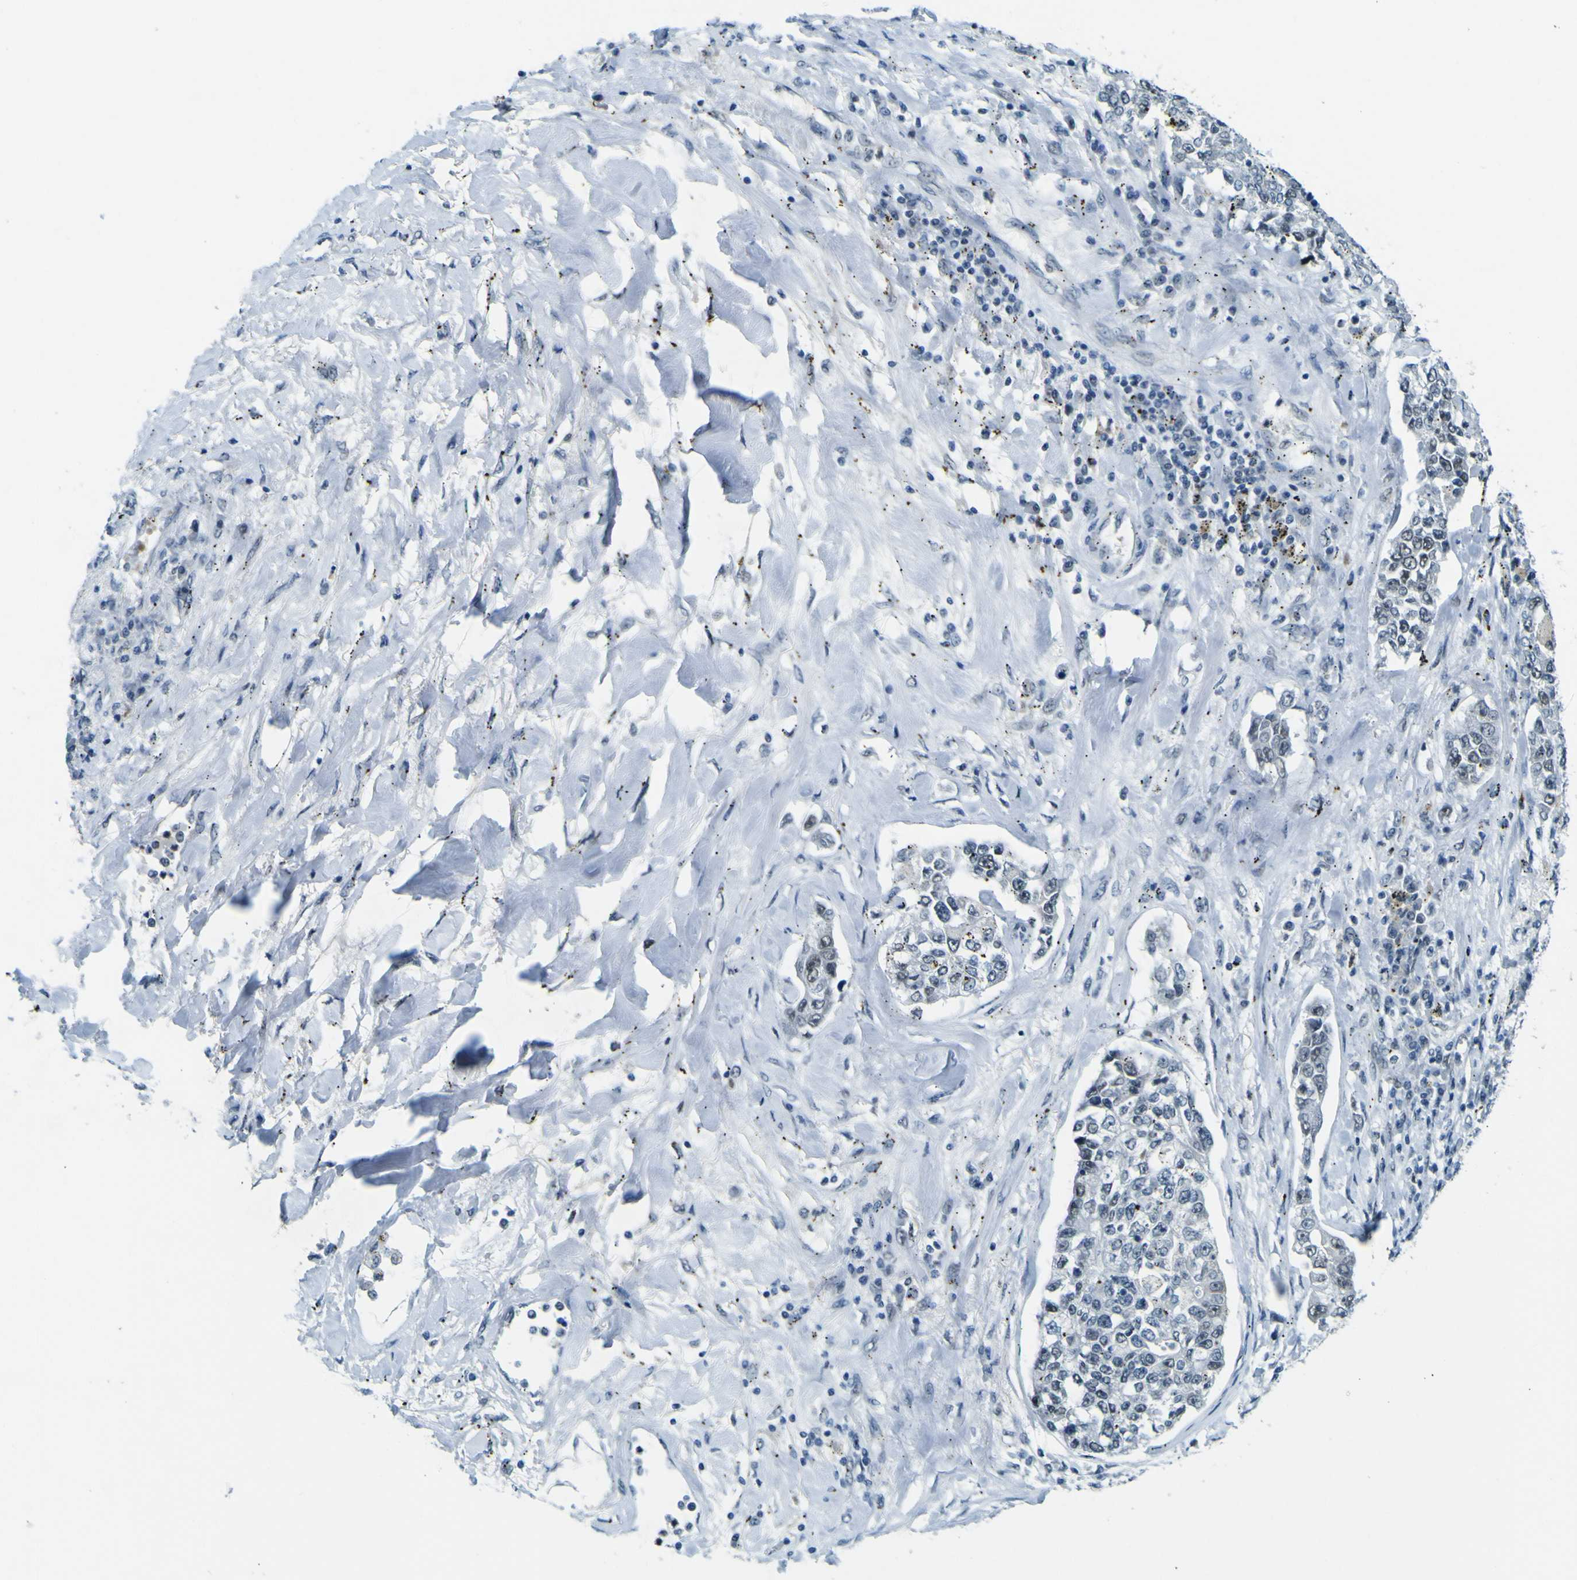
{"staining": {"intensity": "negative", "quantity": "none", "location": "none"}, "tissue": "lung cancer", "cell_type": "Tumor cells", "image_type": "cancer", "snomed": [{"axis": "morphology", "description": "Adenocarcinoma, NOS"}, {"axis": "topography", "description": "Lung"}], "caption": "Lung cancer (adenocarcinoma) was stained to show a protein in brown. There is no significant positivity in tumor cells.", "gene": "CEBPG", "patient": {"sex": "male", "age": 49}}